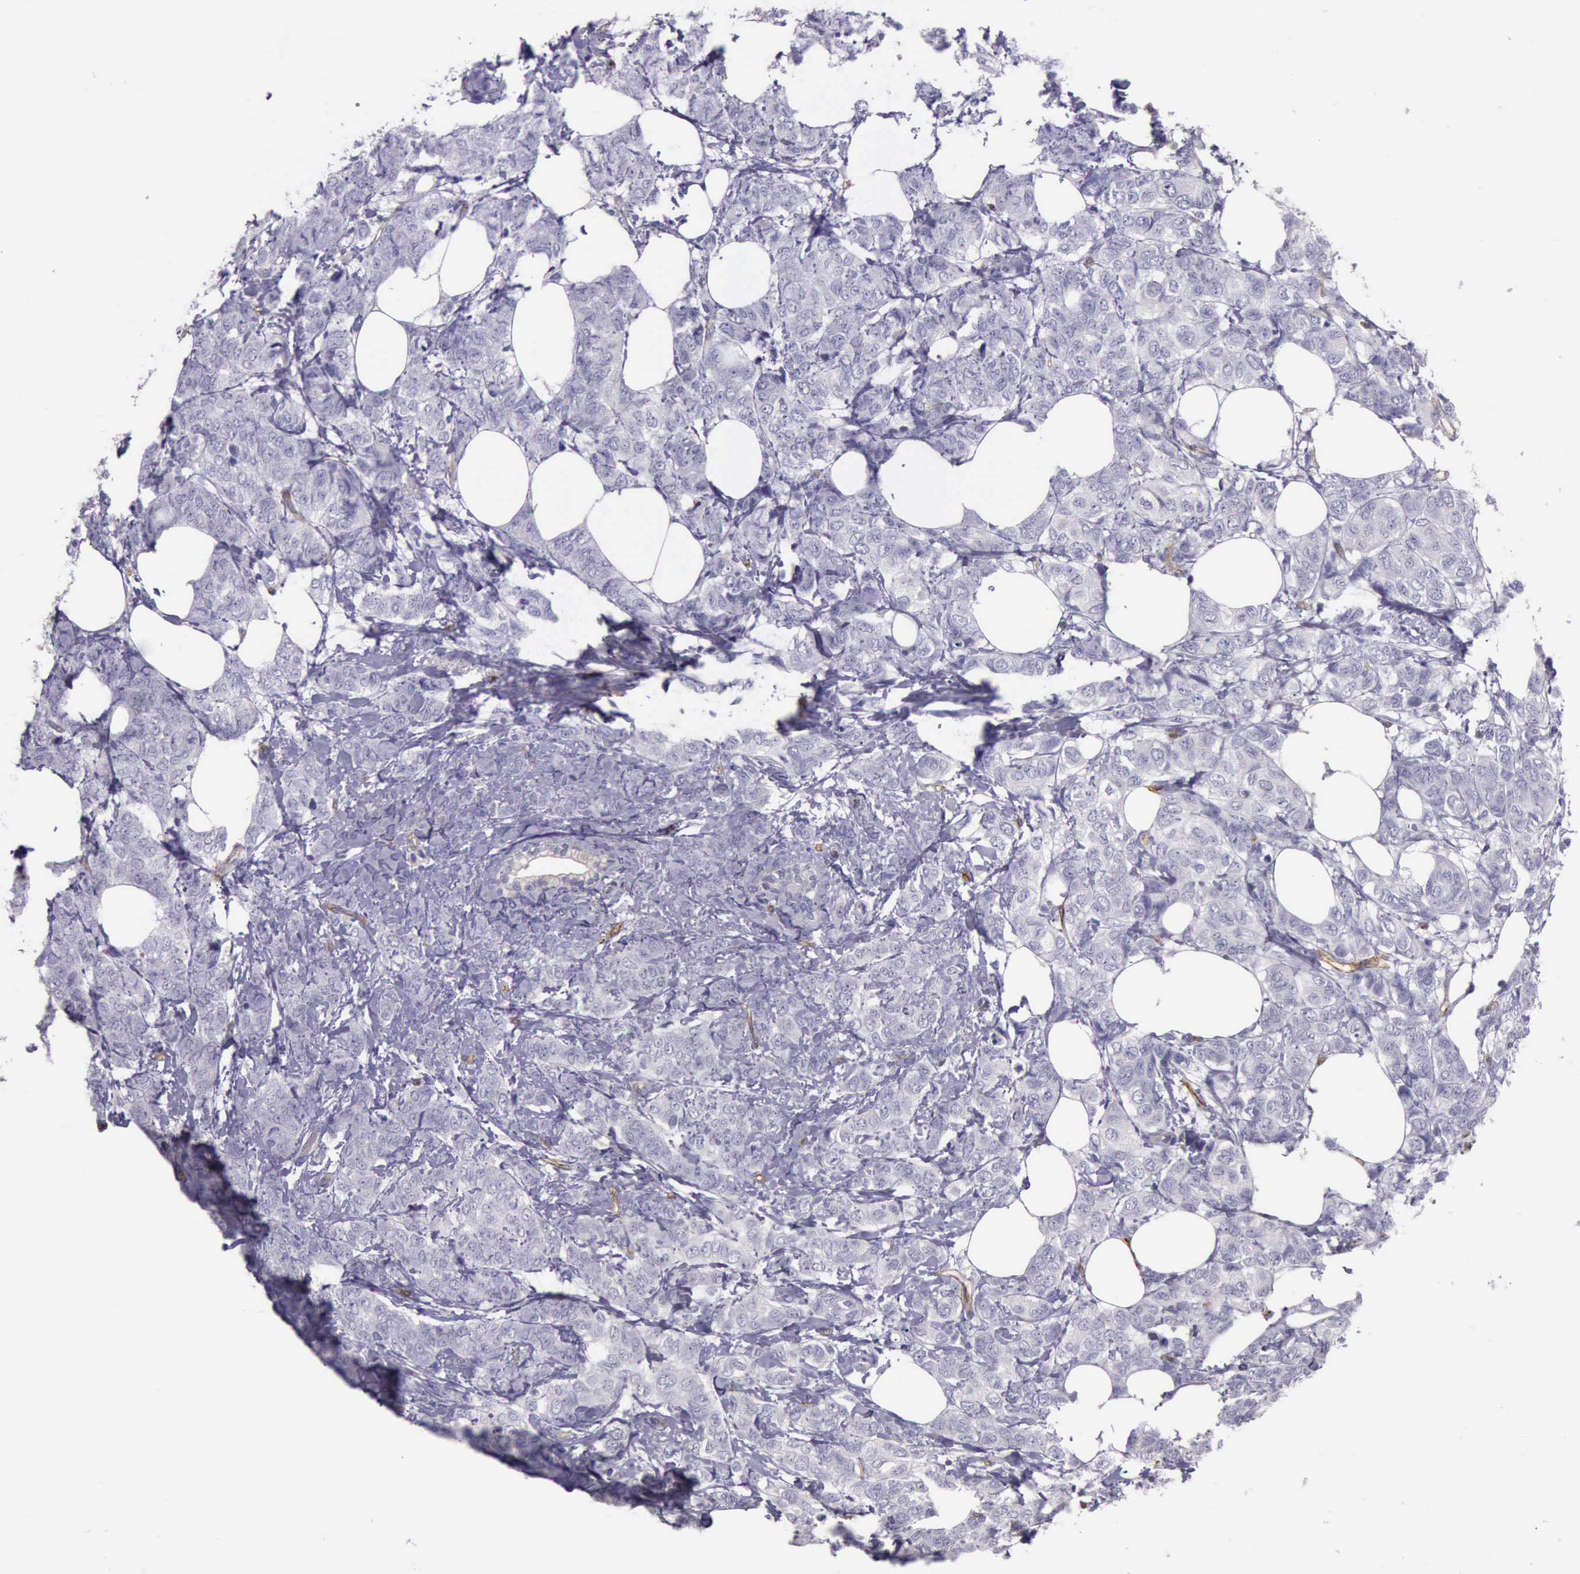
{"staining": {"intensity": "negative", "quantity": "none", "location": "none"}, "tissue": "breast cancer", "cell_type": "Tumor cells", "image_type": "cancer", "snomed": [{"axis": "morphology", "description": "Lobular carcinoma"}, {"axis": "topography", "description": "Breast"}], "caption": "High magnification brightfield microscopy of breast lobular carcinoma stained with DAB (brown) and counterstained with hematoxylin (blue): tumor cells show no significant expression.", "gene": "TCEANC", "patient": {"sex": "female", "age": 60}}